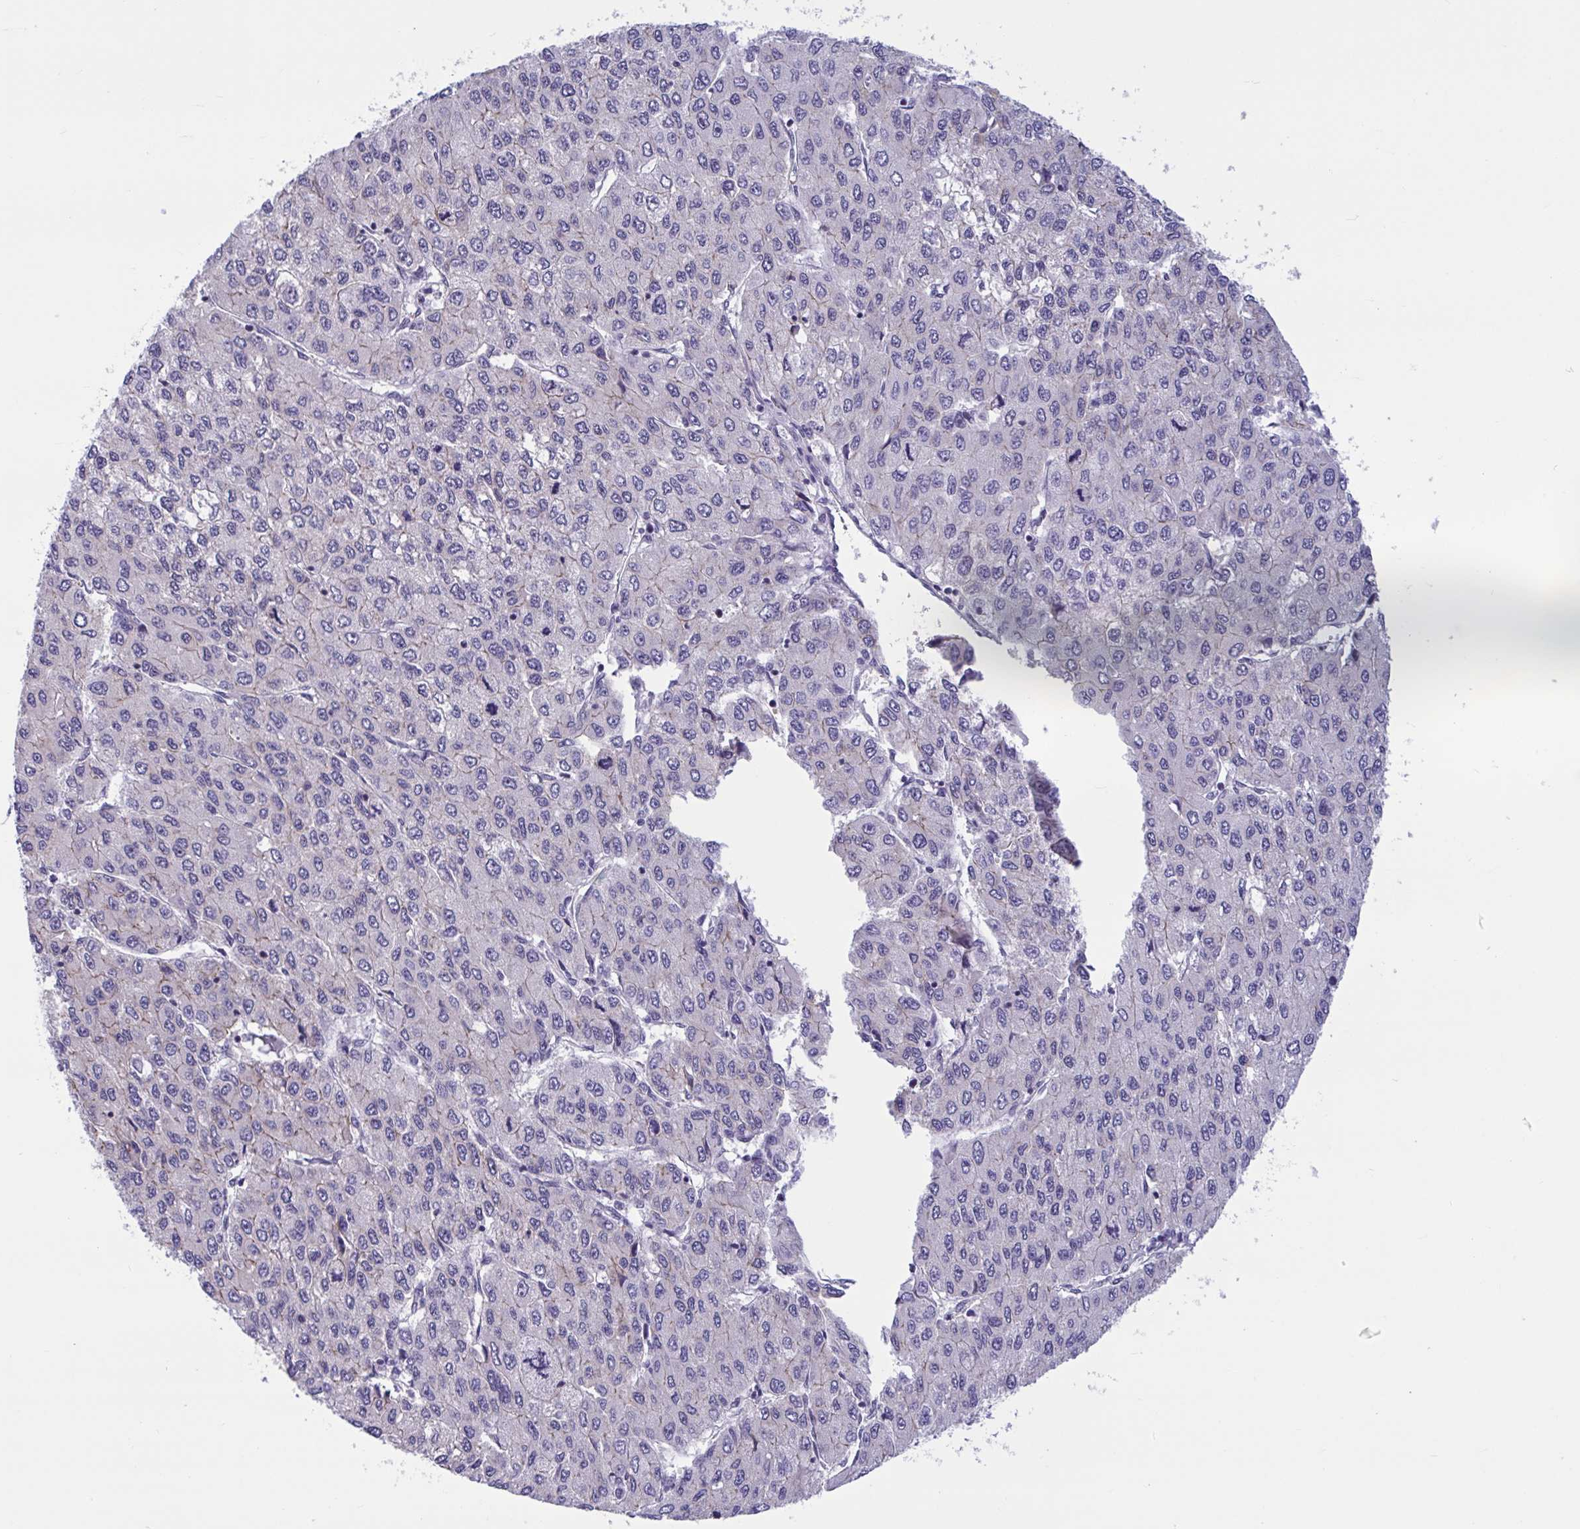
{"staining": {"intensity": "negative", "quantity": "none", "location": "none"}, "tissue": "liver cancer", "cell_type": "Tumor cells", "image_type": "cancer", "snomed": [{"axis": "morphology", "description": "Carcinoma, Hepatocellular, NOS"}, {"axis": "topography", "description": "Liver"}], "caption": "Tumor cells are negative for protein expression in human hepatocellular carcinoma (liver). The staining is performed using DAB brown chromogen with nuclei counter-stained in using hematoxylin.", "gene": "CNGB3", "patient": {"sex": "female", "age": 66}}